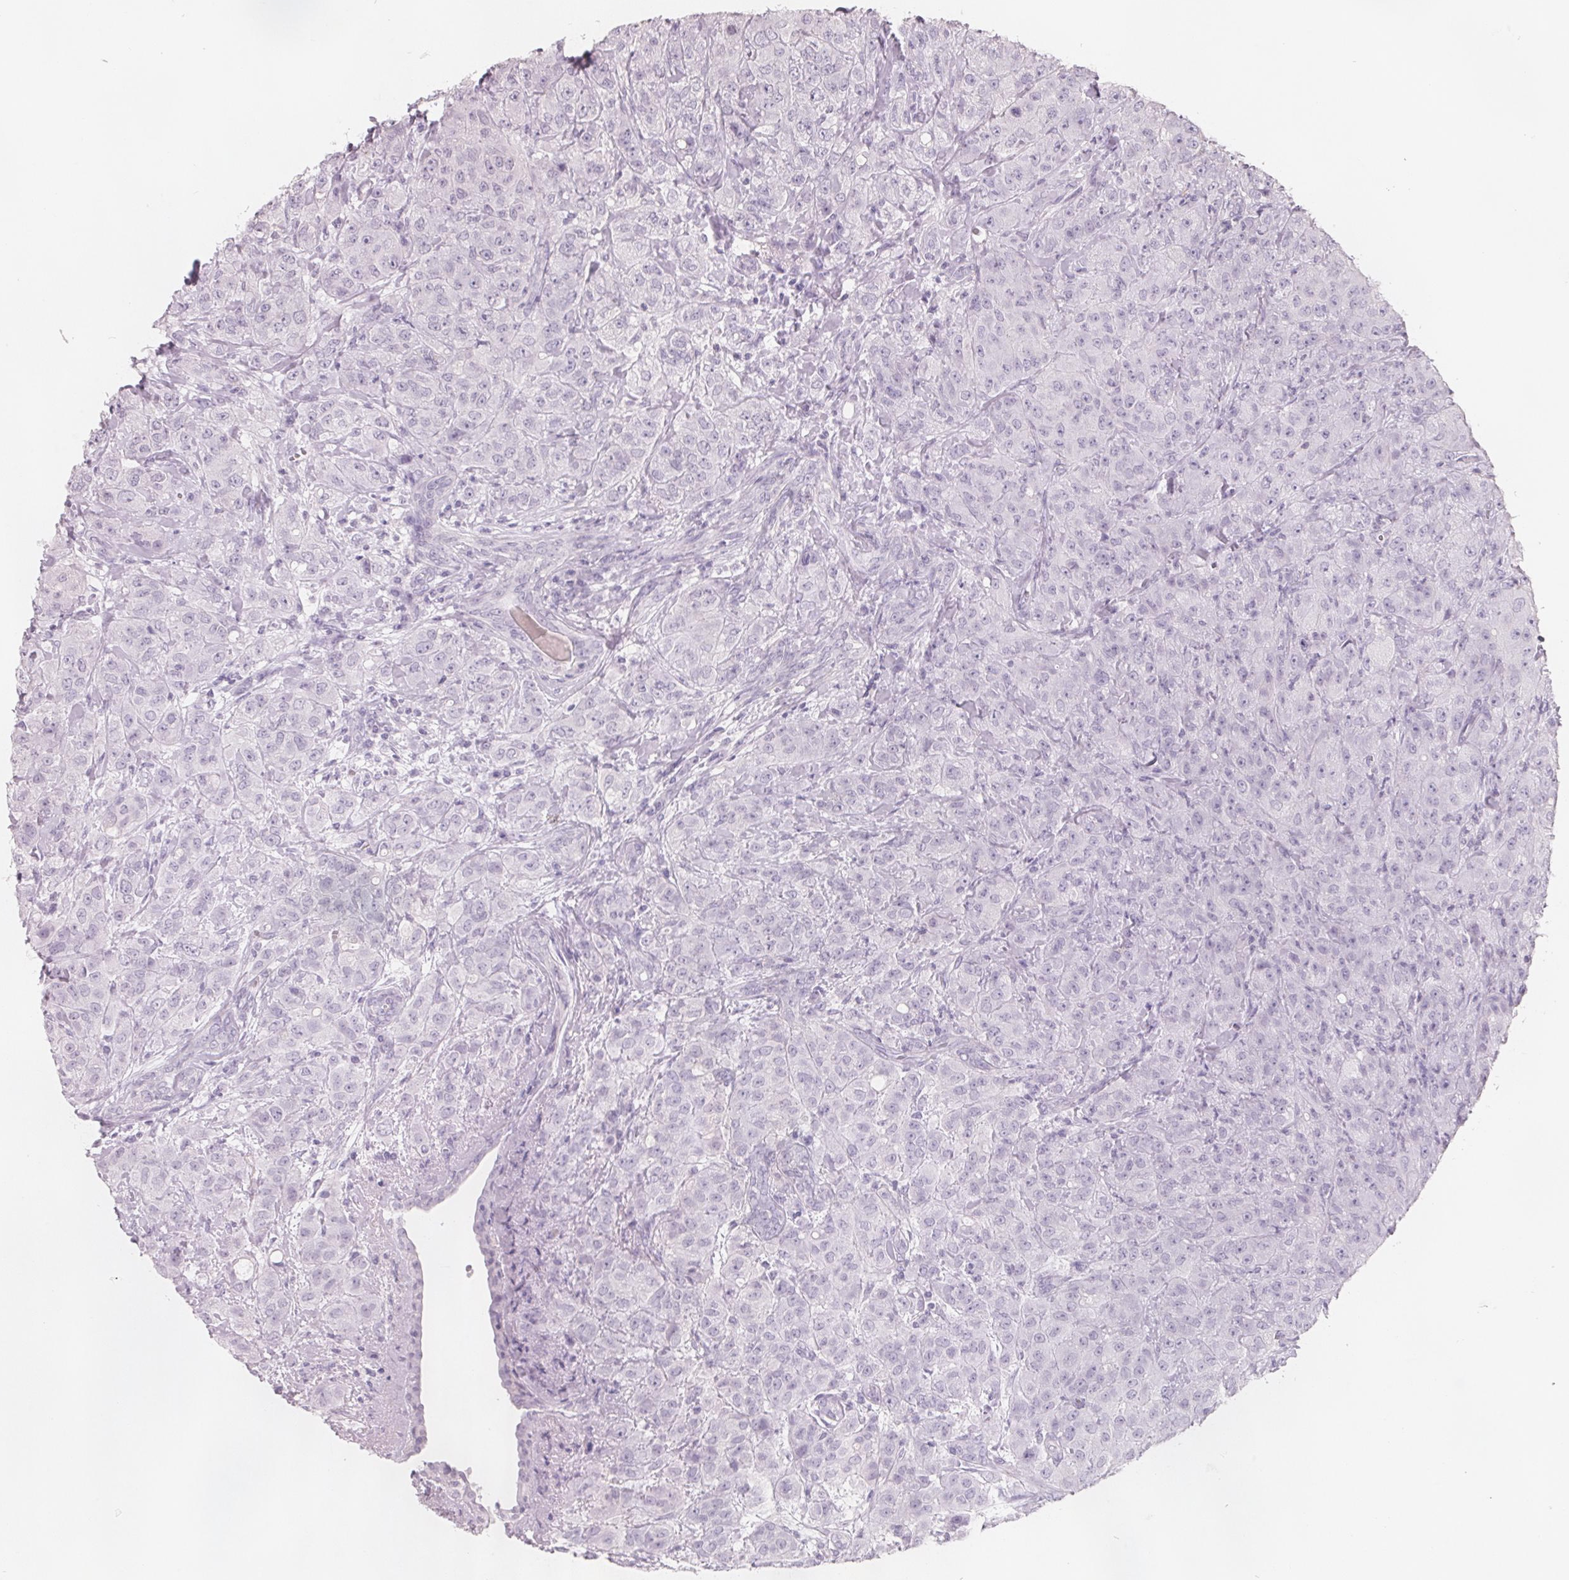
{"staining": {"intensity": "negative", "quantity": "none", "location": "none"}, "tissue": "breast cancer", "cell_type": "Tumor cells", "image_type": "cancer", "snomed": [{"axis": "morphology", "description": "Normal tissue, NOS"}, {"axis": "morphology", "description": "Duct carcinoma"}, {"axis": "topography", "description": "Breast"}], "caption": "Photomicrograph shows no protein positivity in tumor cells of breast cancer tissue.", "gene": "FTCD", "patient": {"sex": "female", "age": 43}}